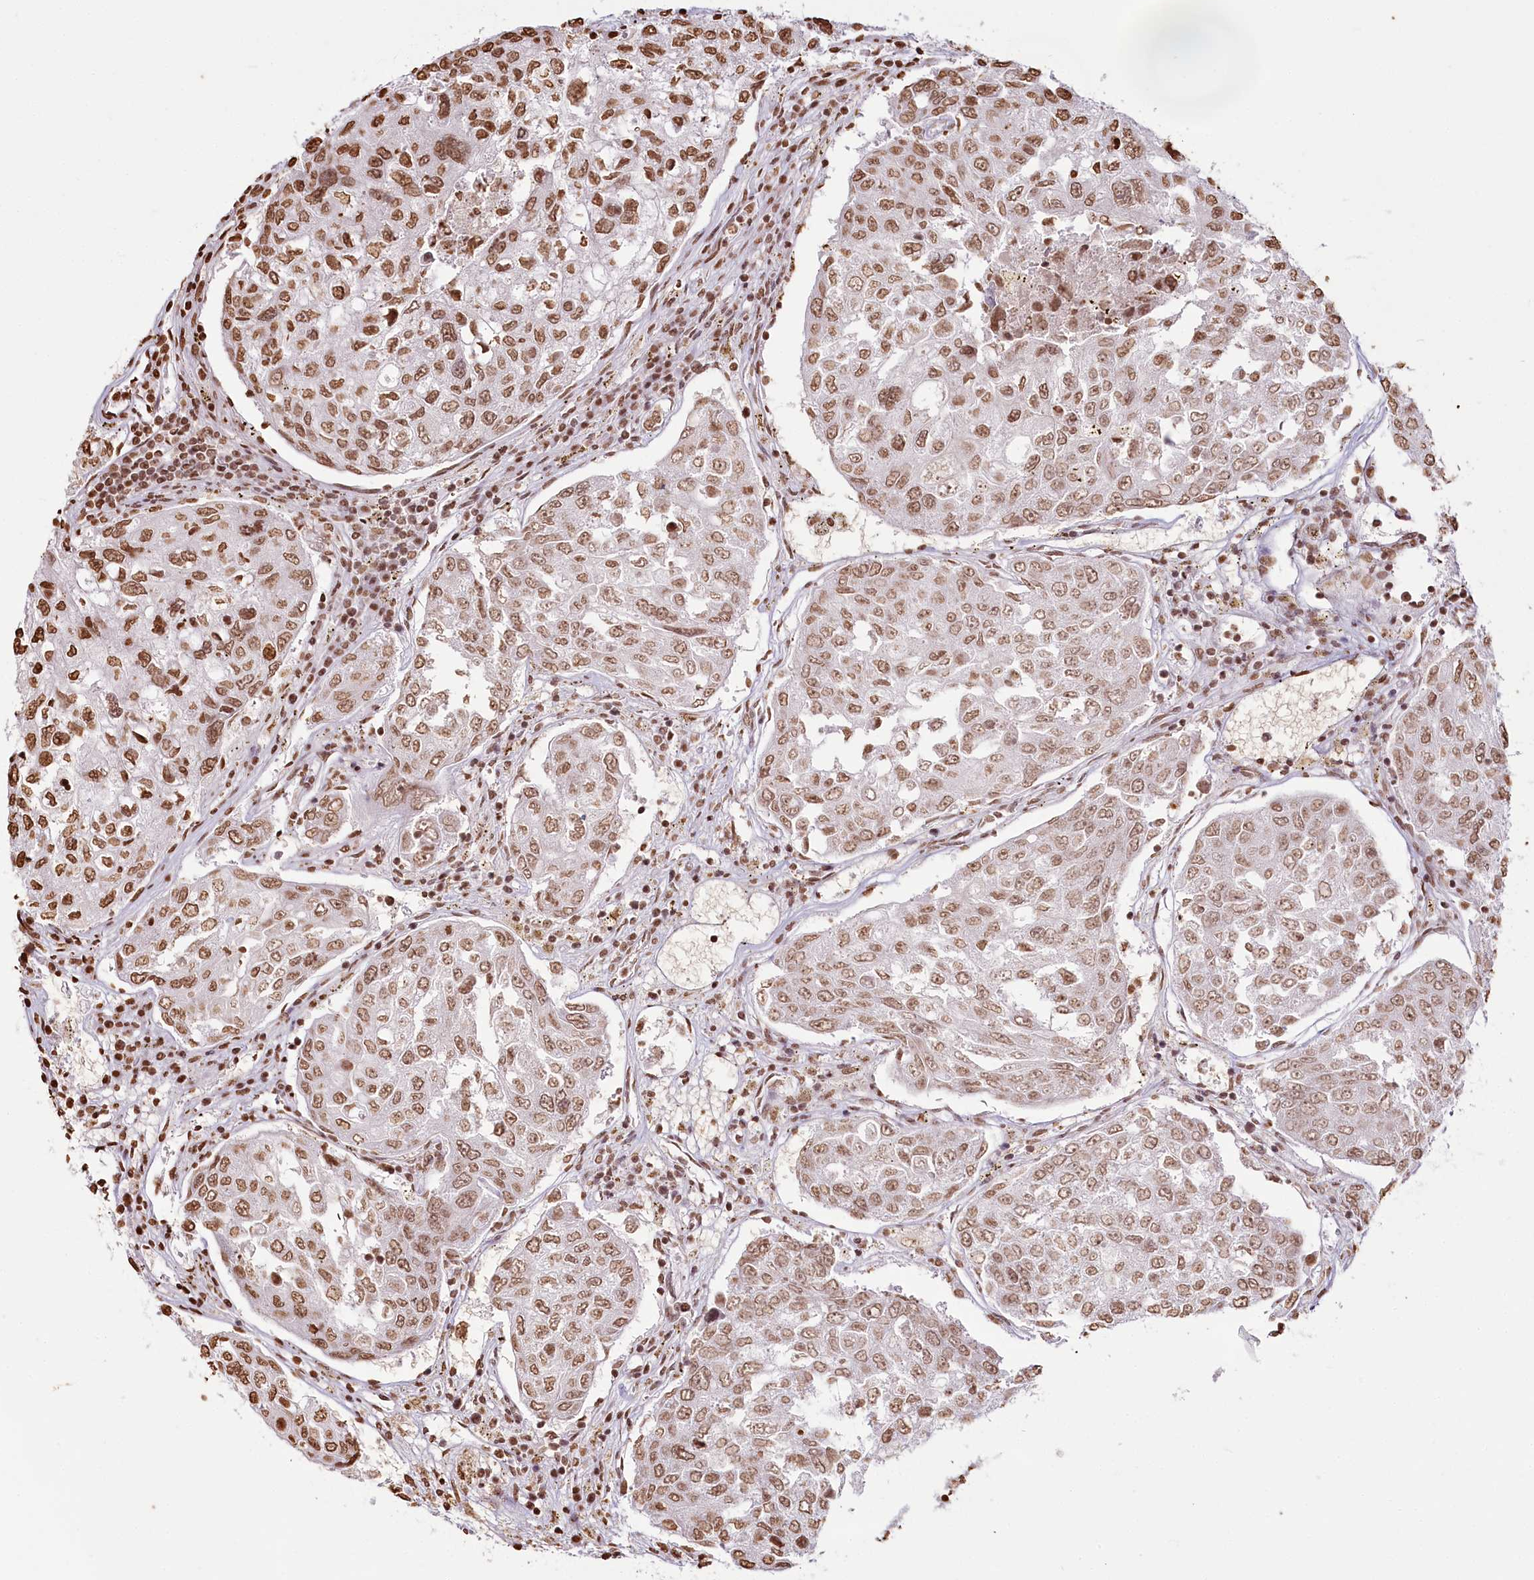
{"staining": {"intensity": "moderate", "quantity": ">75%", "location": "nuclear"}, "tissue": "urothelial cancer", "cell_type": "Tumor cells", "image_type": "cancer", "snomed": [{"axis": "morphology", "description": "Urothelial carcinoma, High grade"}, {"axis": "topography", "description": "Lymph node"}, {"axis": "topography", "description": "Urinary bladder"}], "caption": "Immunohistochemistry (IHC) (DAB (3,3'-diaminobenzidine)) staining of urothelial carcinoma (high-grade) demonstrates moderate nuclear protein staining in approximately >75% of tumor cells. The staining was performed using DAB to visualize the protein expression in brown, while the nuclei were stained in blue with hematoxylin (Magnification: 20x).", "gene": "FAM13A", "patient": {"sex": "male", "age": 51}}